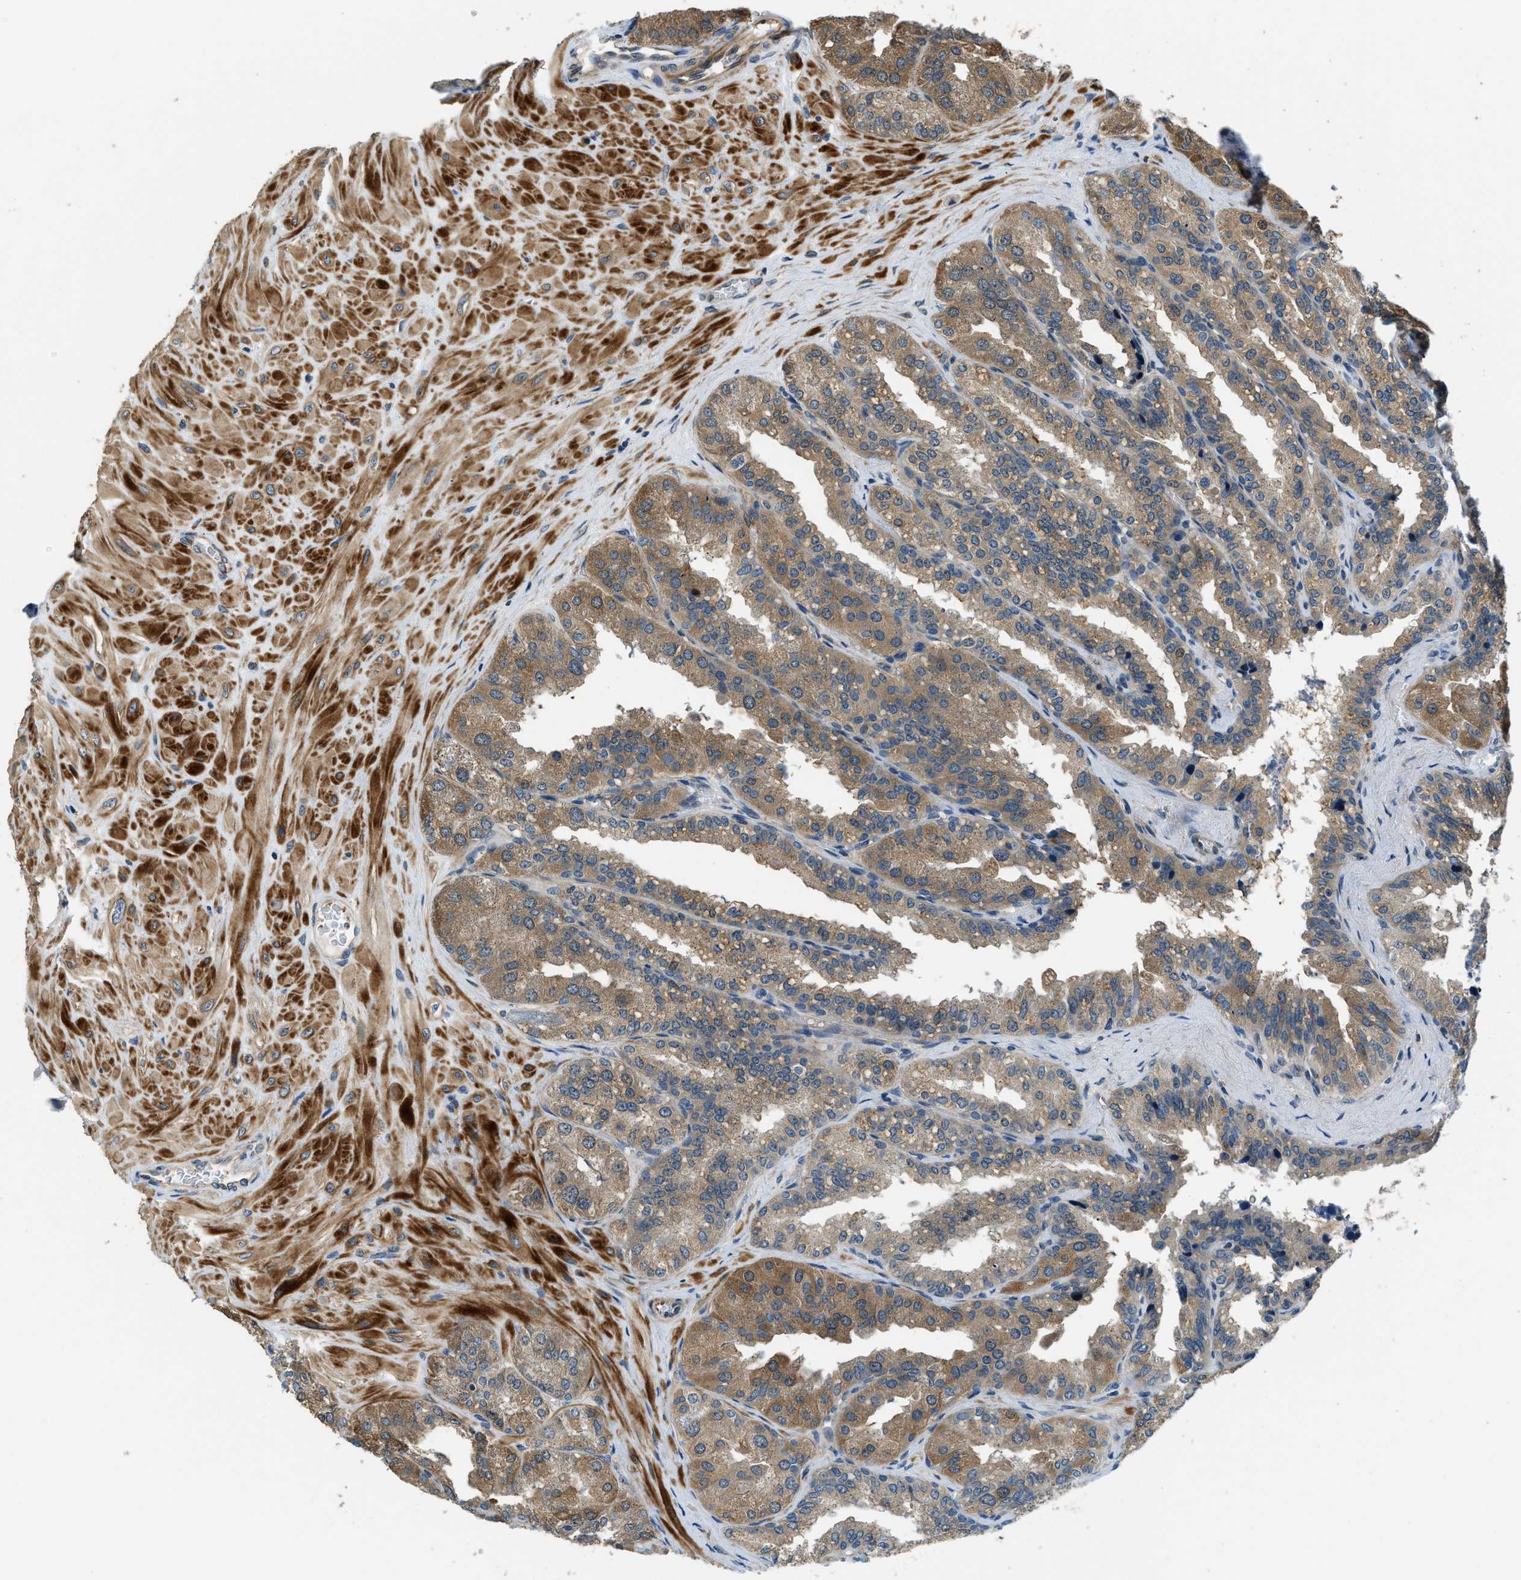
{"staining": {"intensity": "moderate", "quantity": ">75%", "location": "cytoplasmic/membranous"}, "tissue": "seminal vesicle", "cell_type": "Glandular cells", "image_type": "normal", "snomed": [{"axis": "morphology", "description": "Normal tissue, NOS"}, {"axis": "topography", "description": "Prostate"}, {"axis": "topography", "description": "Seminal veicle"}], "caption": "Immunohistochemical staining of normal seminal vesicle reveals >75% levels of moderate cytoplasmic/membranous protein expression in about >75% of glandular cells.", "gene": "ALOX12", "patient": {"sex": "male", "age": 51}}